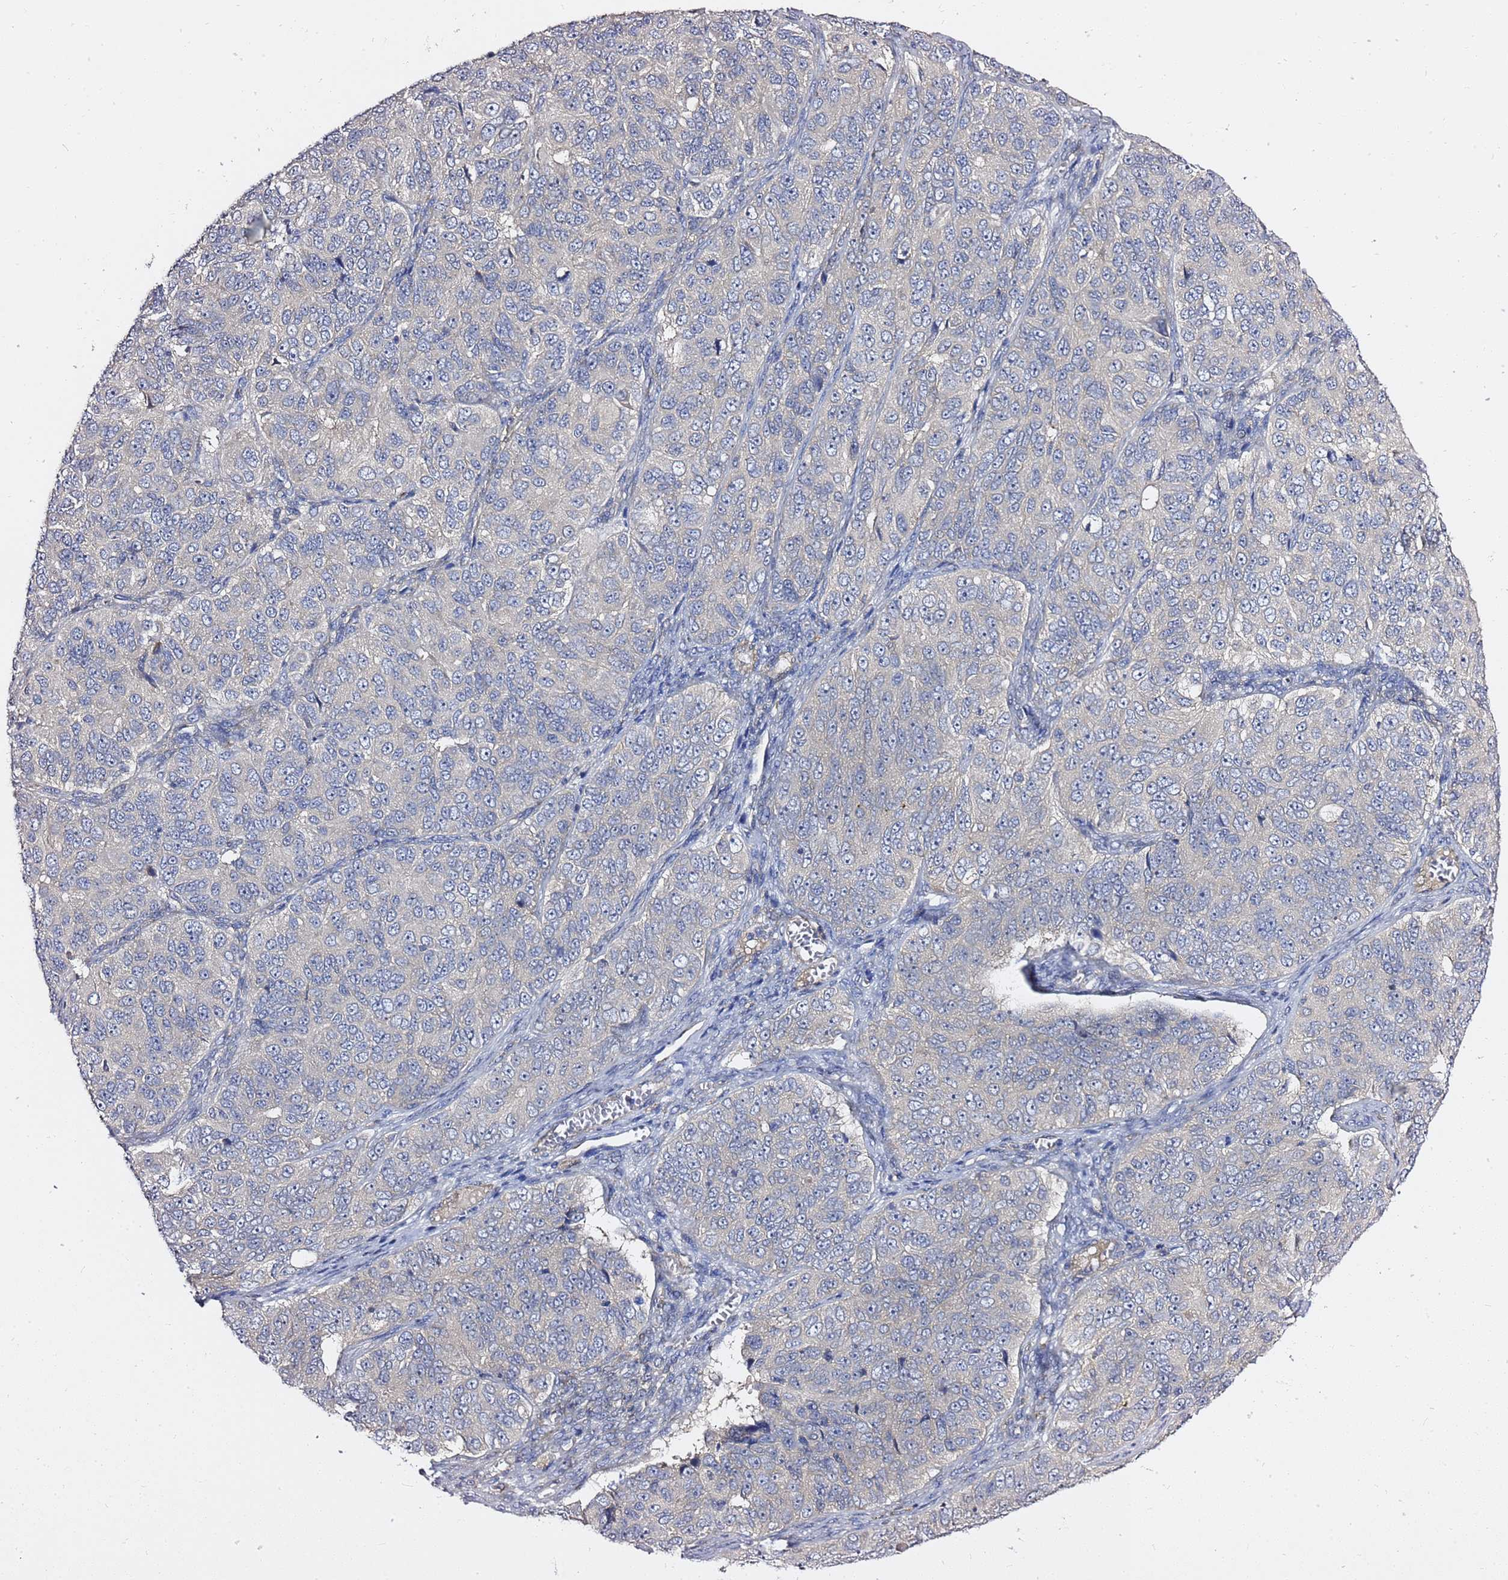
{"staining": {"intensity": "negative", "quantity": "none", "location": "none"}, "tissue": "ovarian cancer", "cell_type": "Tumor cells", "image_type": "cancer", "snomed": [{"axis": "morphology", "description": "Carcinoma, endometroid"}, {"axis": "topography", "description": "Ovary"}], "caption": "Ovarian cancer (endometroid carcinoma) stained for a protein using immunohistochemistry (IHC) shows no positivity tumor cells.", "gene": "MON1B", "patient": {"sex": "female", "age": 51}}